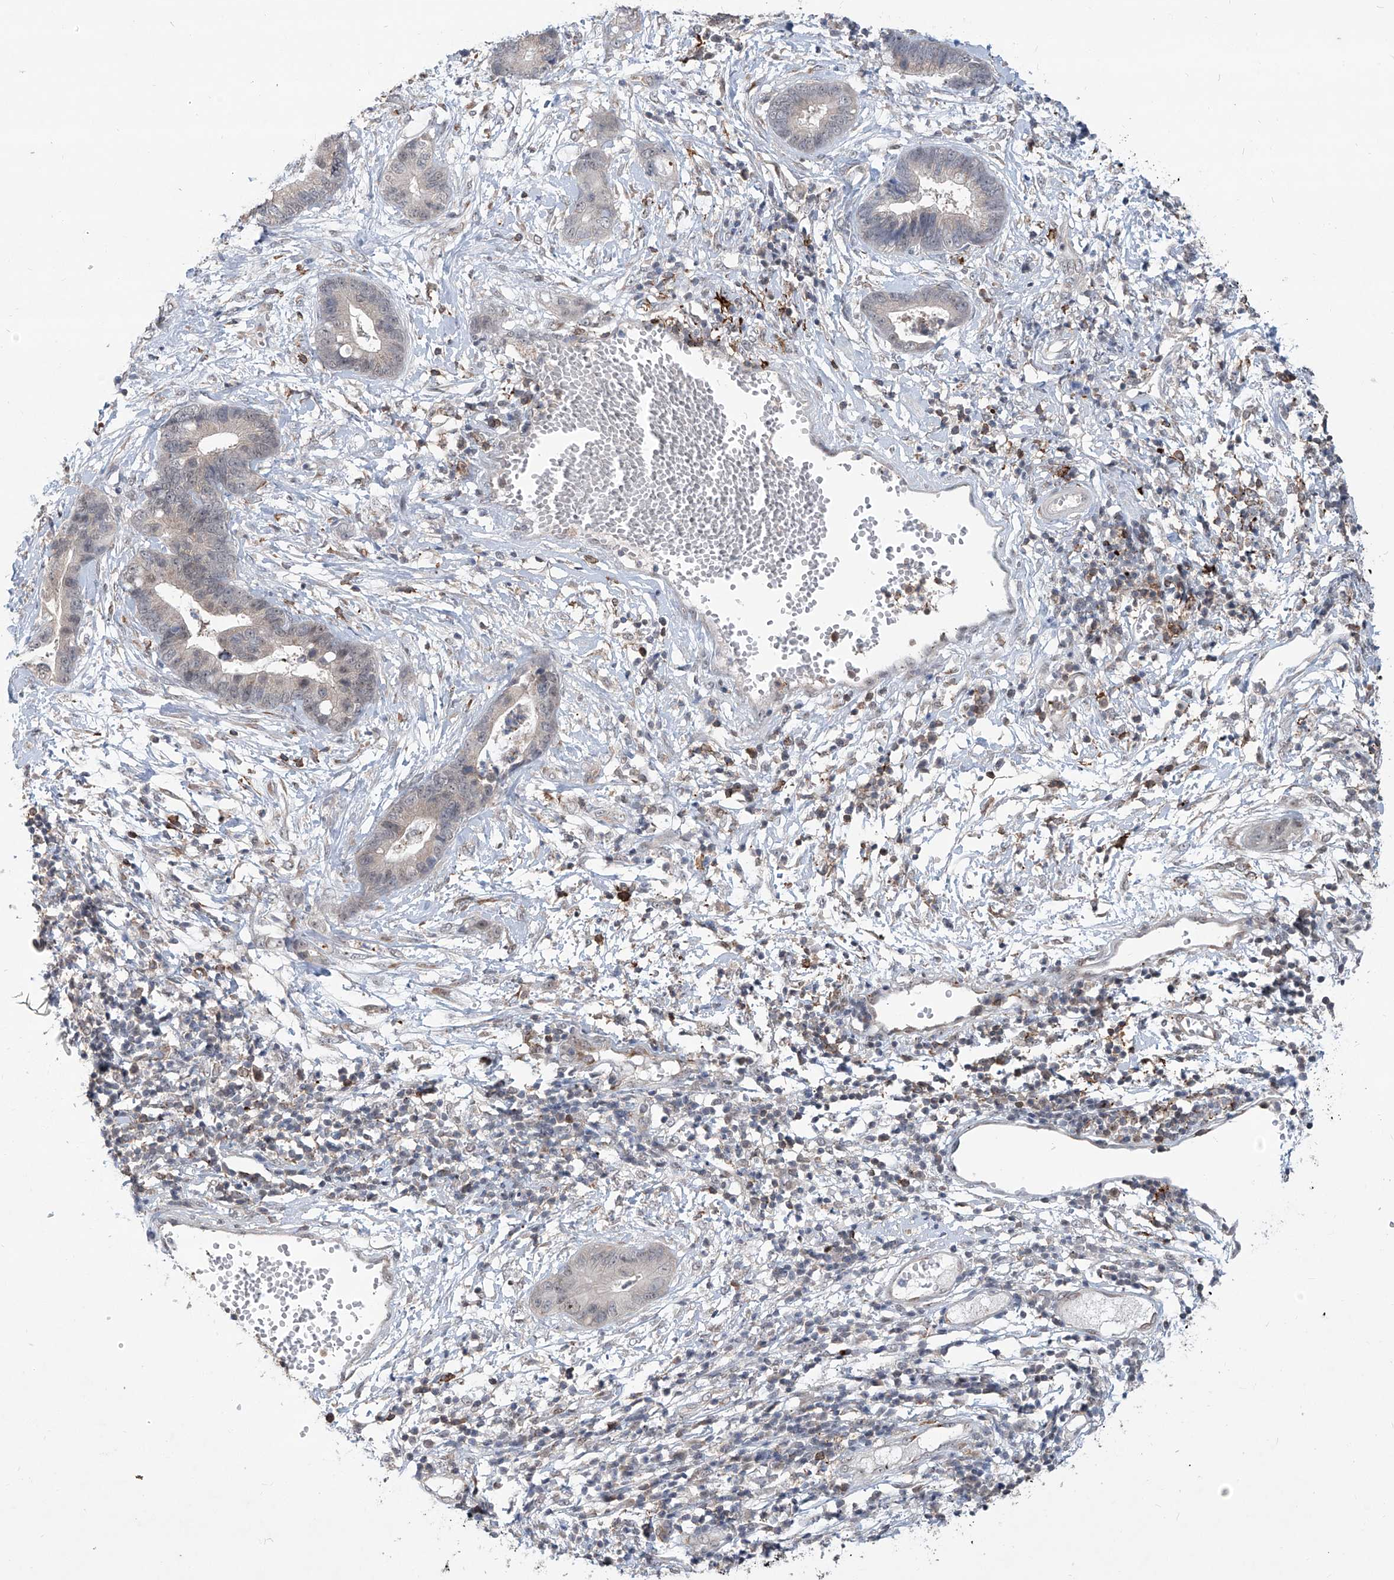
{"staining": {"intensity": "negative", "quantity": "none", "location": "none"}, "tissue": "cervical cancer", "cell_type": "Tumor cells", "image_type": "cancer", "snomed": [{"axis": "morphology", "description": "Adenocarcinoma, NOS"}, {"axis": "topography", "description": "Cervix"}], "caption": "Immunohistochemistry (IHC) of cervical adenocarcinoma exhibits no expression in tumor cells. The staining is performed using DAB (3,3'-diaminobenzidine) brown chromogen with nuclei counter-stained in using hematoxylin.", "gene": "ZBTB48", "patient": {"sex": "female", "age": 44}}